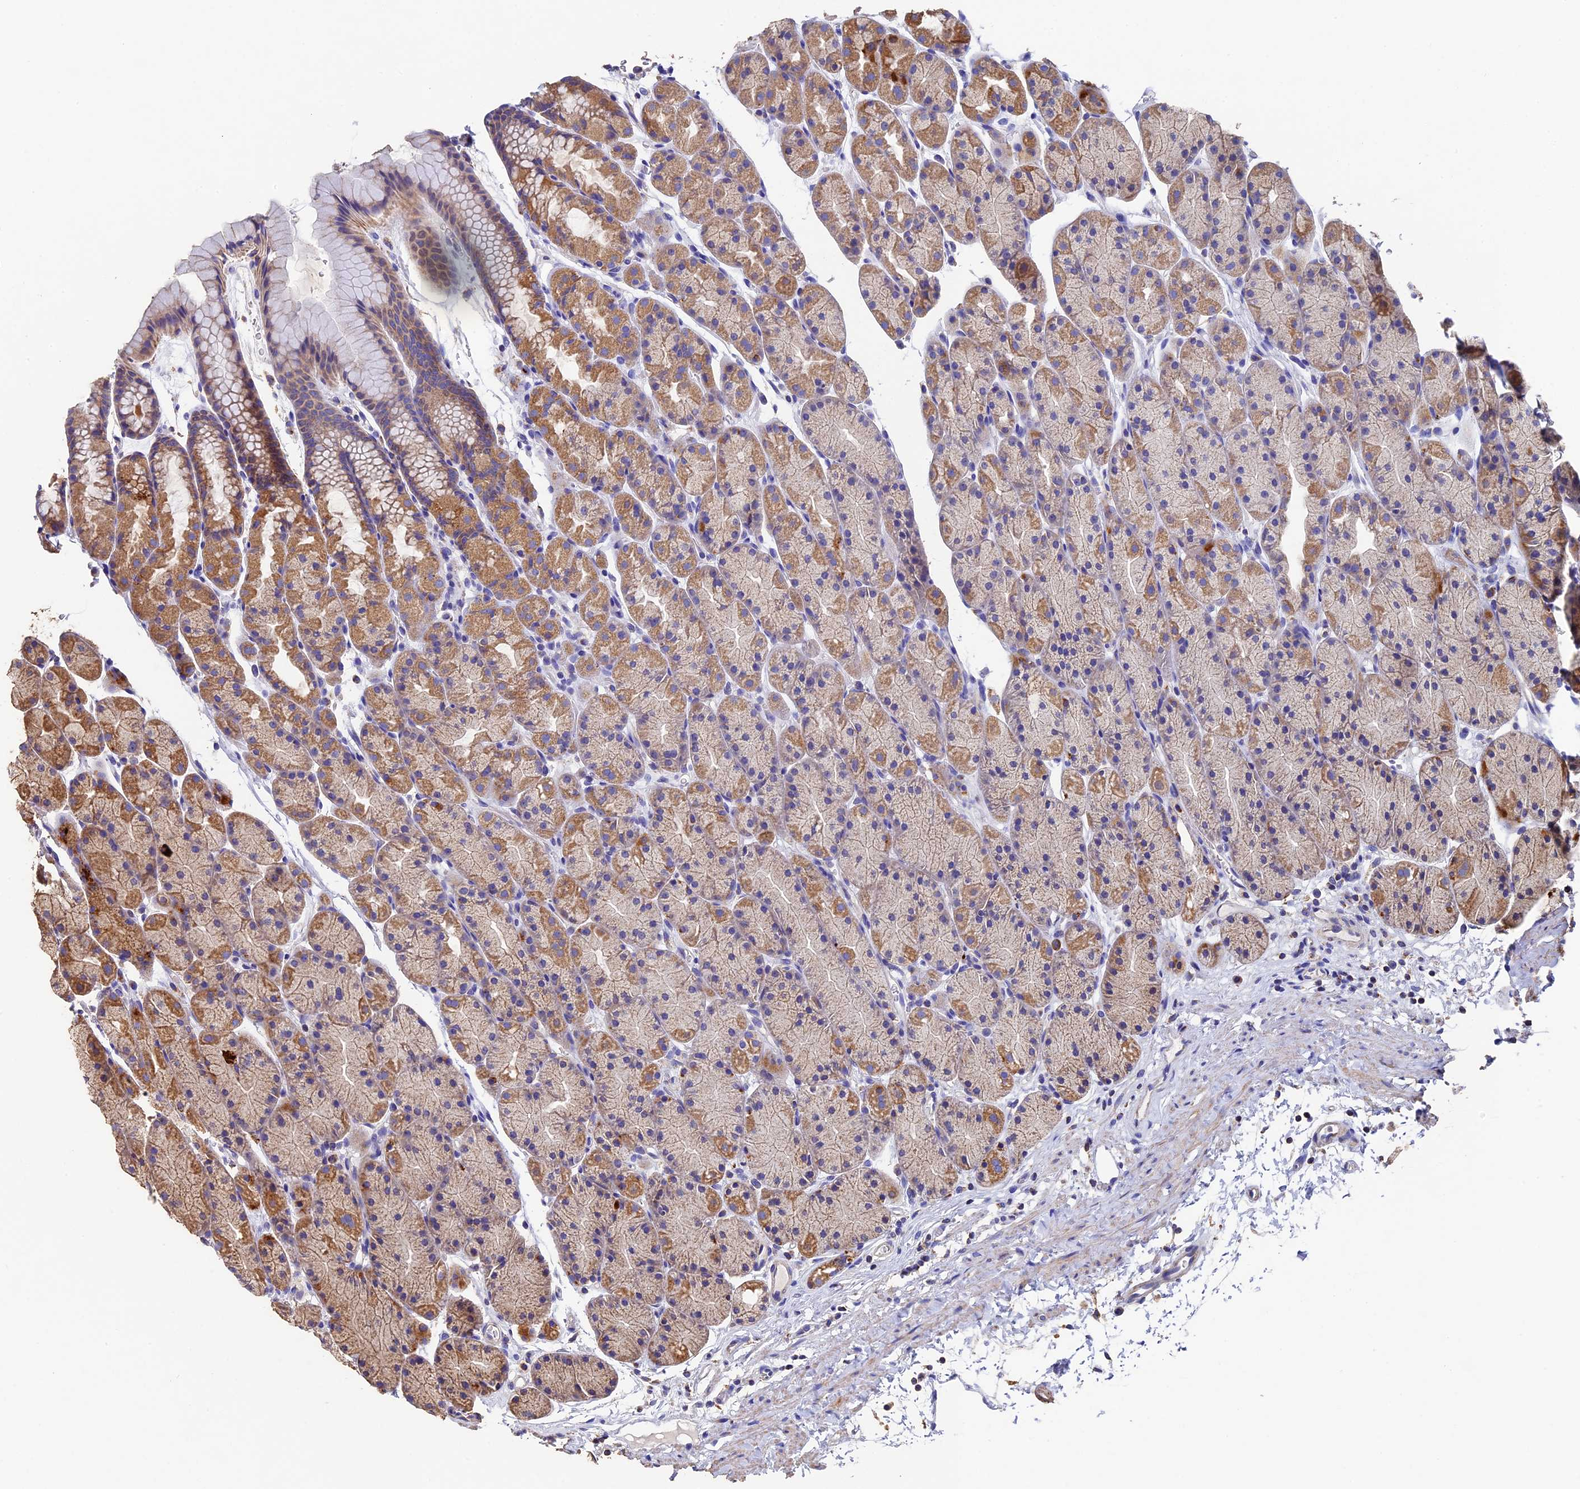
{"staining": {"intensity": "moderate", "quantity": ">75%", "location": "cytoplasmic/membranous"}, "tissue": "stomach", "cell_type": "Glandular cells", "image_type": "normal", "snomed": [{"axis": "morphology", "description": "Normal tissue, NOS"}, {"axis": "topography", "description": "Stomach, upper"}, {"axis": "topography", "description": "Stomach"}], "caption": "Moderate cytoplasmic/membranous protein staining is identified in approximately >75% of glandular cells in stomach.", "gene": "ADAT1", "patient": {"sex": "male", "age": 47}}